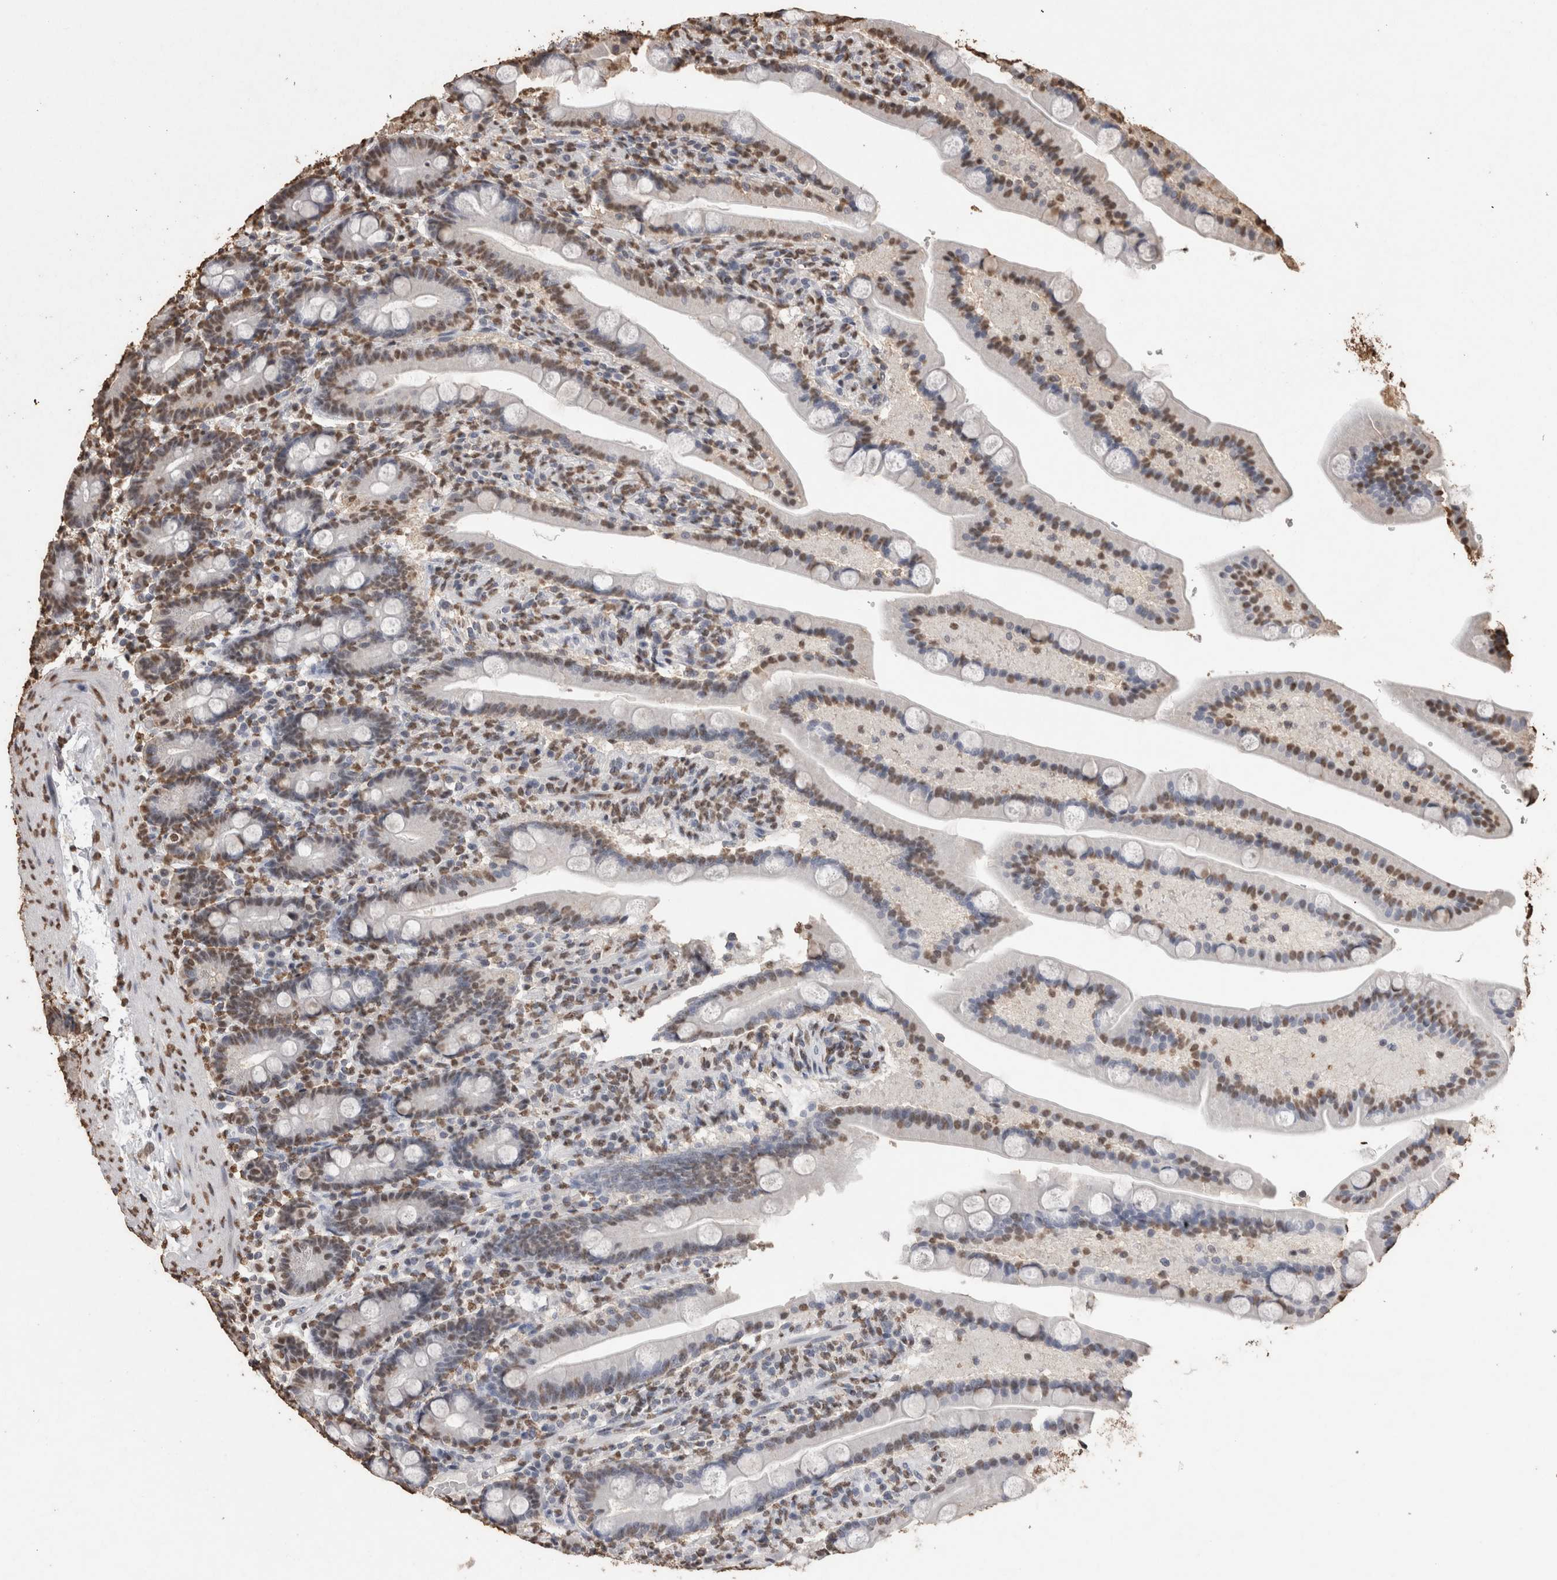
{"staining": {"intensity": "moderate", "quantity": "25%-75%", "location": "nuclear"}, "tissue": "duodenum", "cell_type": "Glandular cells", "image_type": "normal", "snomed": [{"axis": "morphology", "description": "Normal tissue, NOS"}, {"axis": "topography", "description": "Duodenum"}], "caption": "Immunohistochemistry micrograph of benign duodenum: duodenum stained using immunohistochemistry shows medium levels of moderate protein expression localized specifically in the nuclear of glandular cells, appearing as a nuclear brown color.", "gene": "NTHL1", "patient": {"sex": "male", "age": 54}}